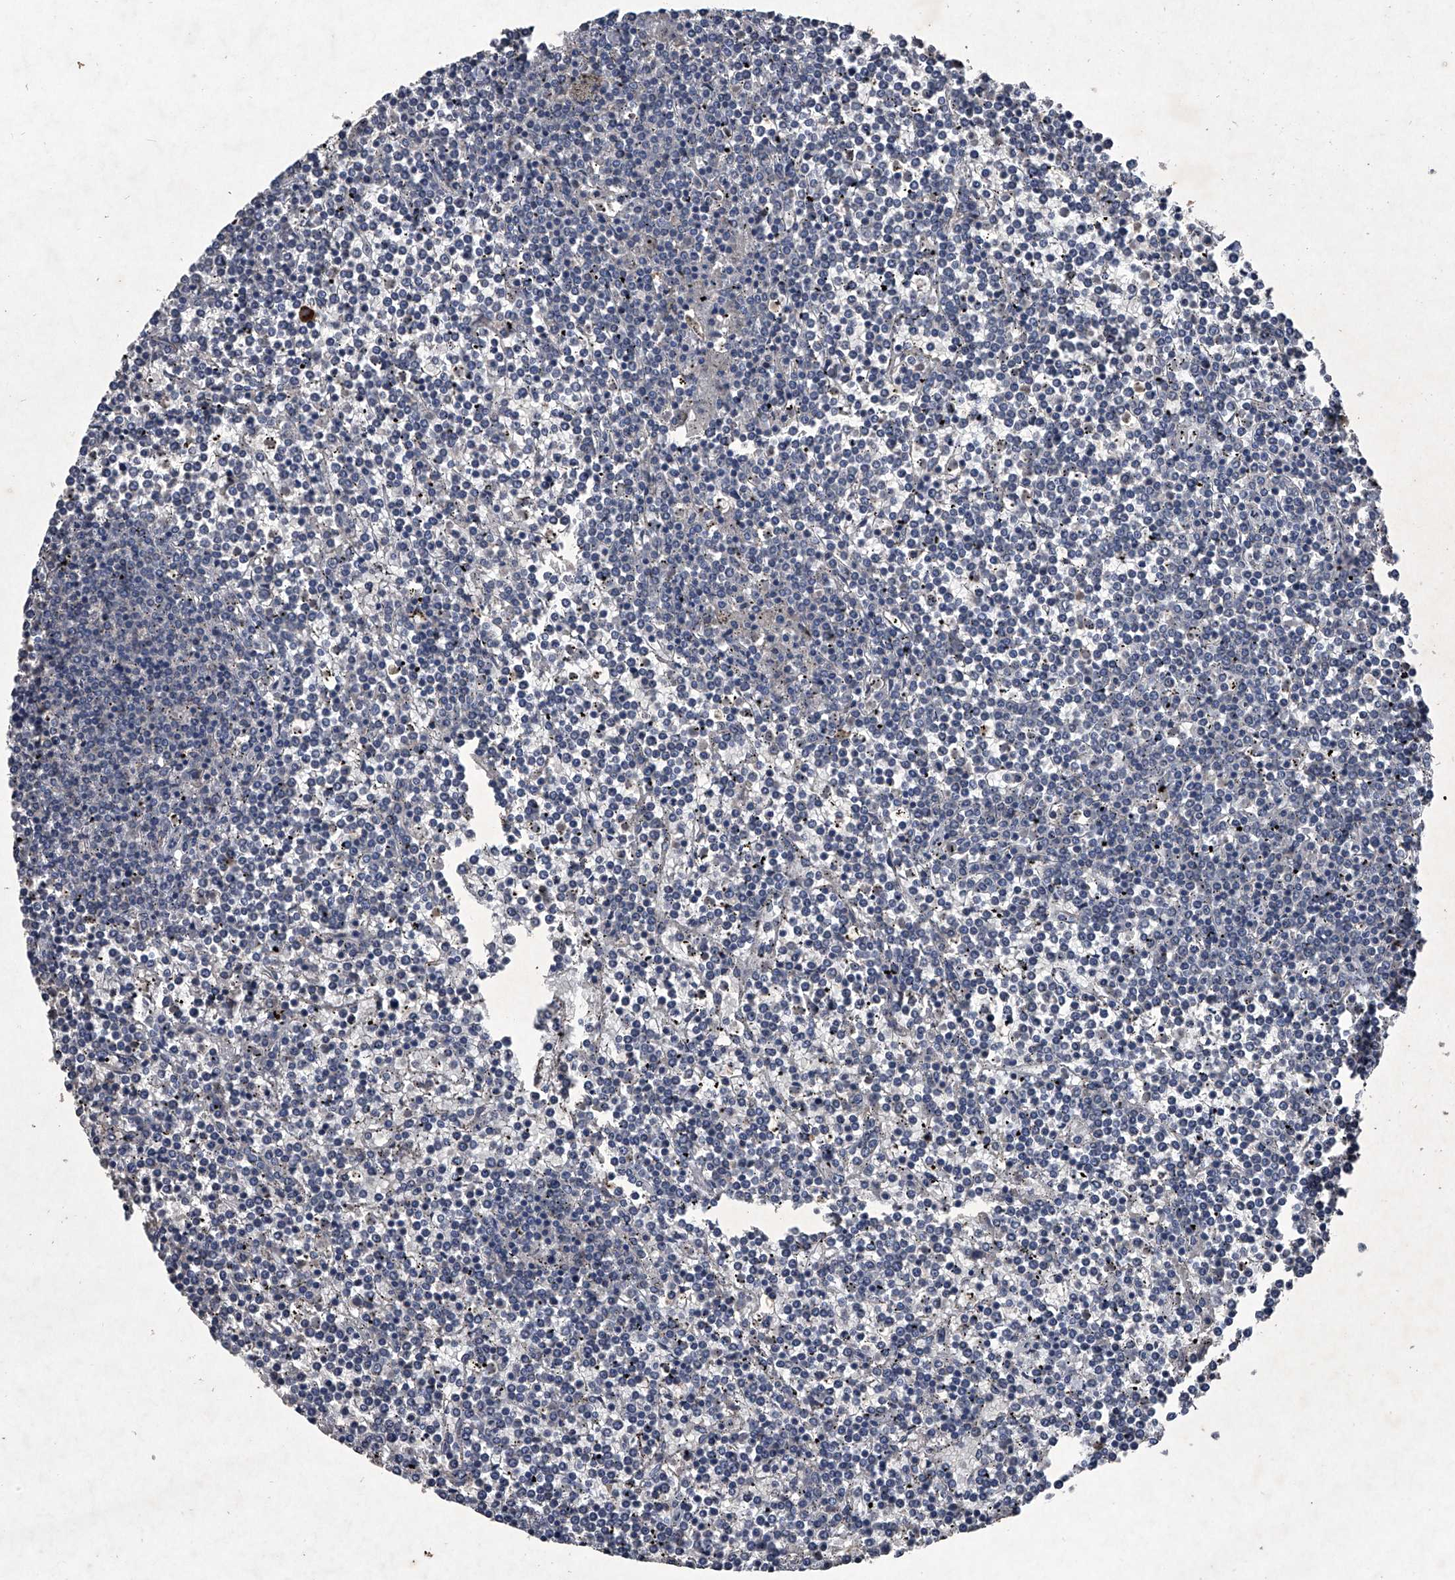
{"staining": {"intensity": "negative", "quantity": "none", "location": "none"}, "tissue": "lymphoma", "cell_type": "Tumor cells", "image_type": "cancer", "snomed": [{"axis": "morphology", "description": "Malignant lymphoma, non-Hodgkin's type, Low grade"}, {"axis": "topography", "description": "Spleen"}], "caption": "Lymphoma was stained to show a protein in brown. There is no significant positivity in tumor cells. (Immunohistochemistry (ihc), brightfield microscopy, high magnification).", "gene": "MAPKAP1", "patient": {"sex": "female", "age": 19}}